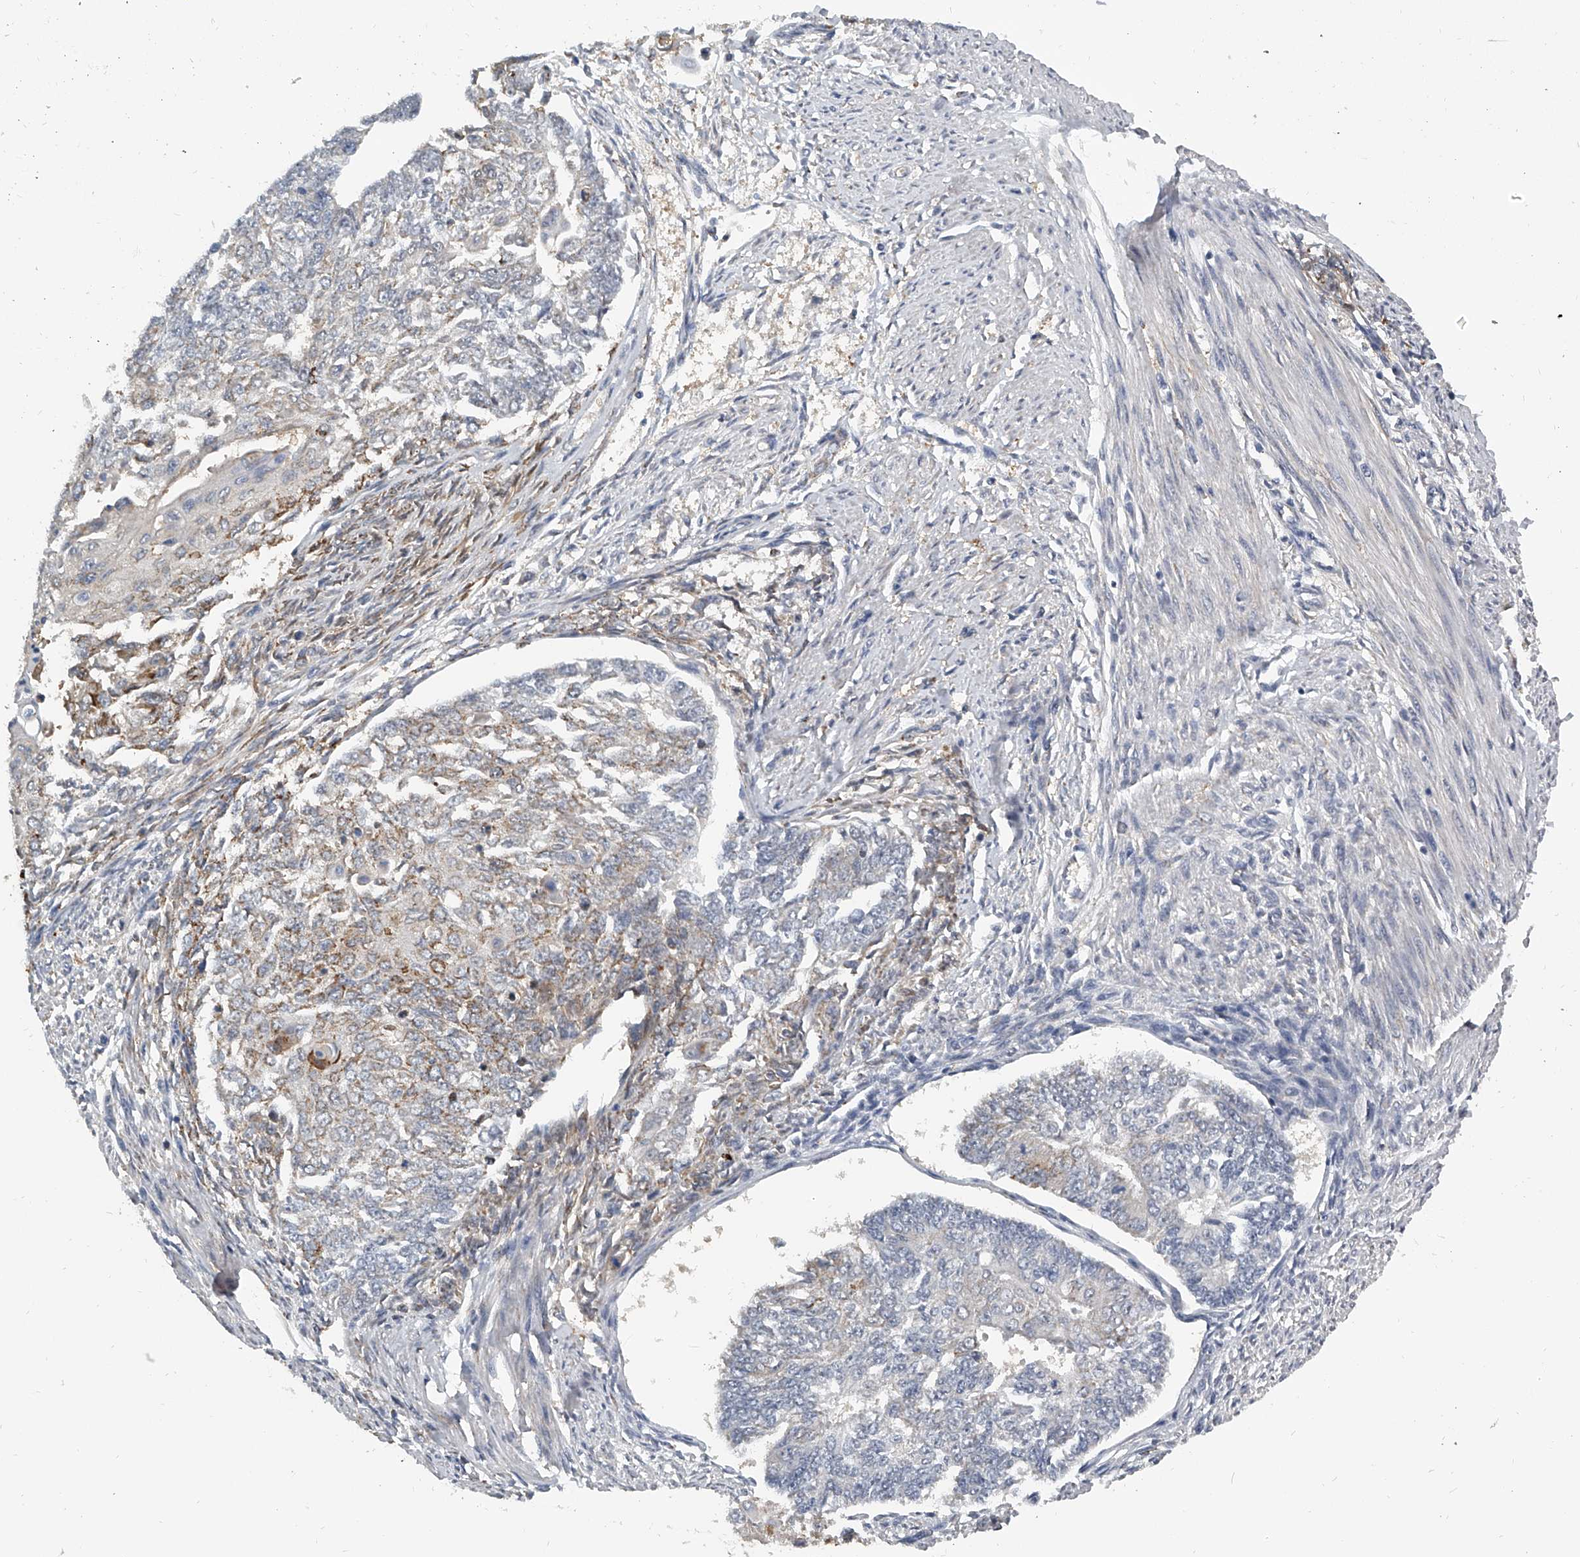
{"staining": {"intensity": "weak", "quantity": "<25%", "location": "cytoplasmic/membranous"}, "tissue": "endometrial cancer", "cell_type": "Tumor cells", "image_type": "cancer", "snomed": [{"axis": "morphology", "description": "Adenocarcinoma, NOS"}, {"axis": "topography", "description": "Endometrium"}], "caption": "Histopathology image shows no protein expression in tumor cells of endometrial cancer (adenocarcinoma) tissue.", "gene": "KLHL7", "patient": {"sex": "female", "age": 32}}